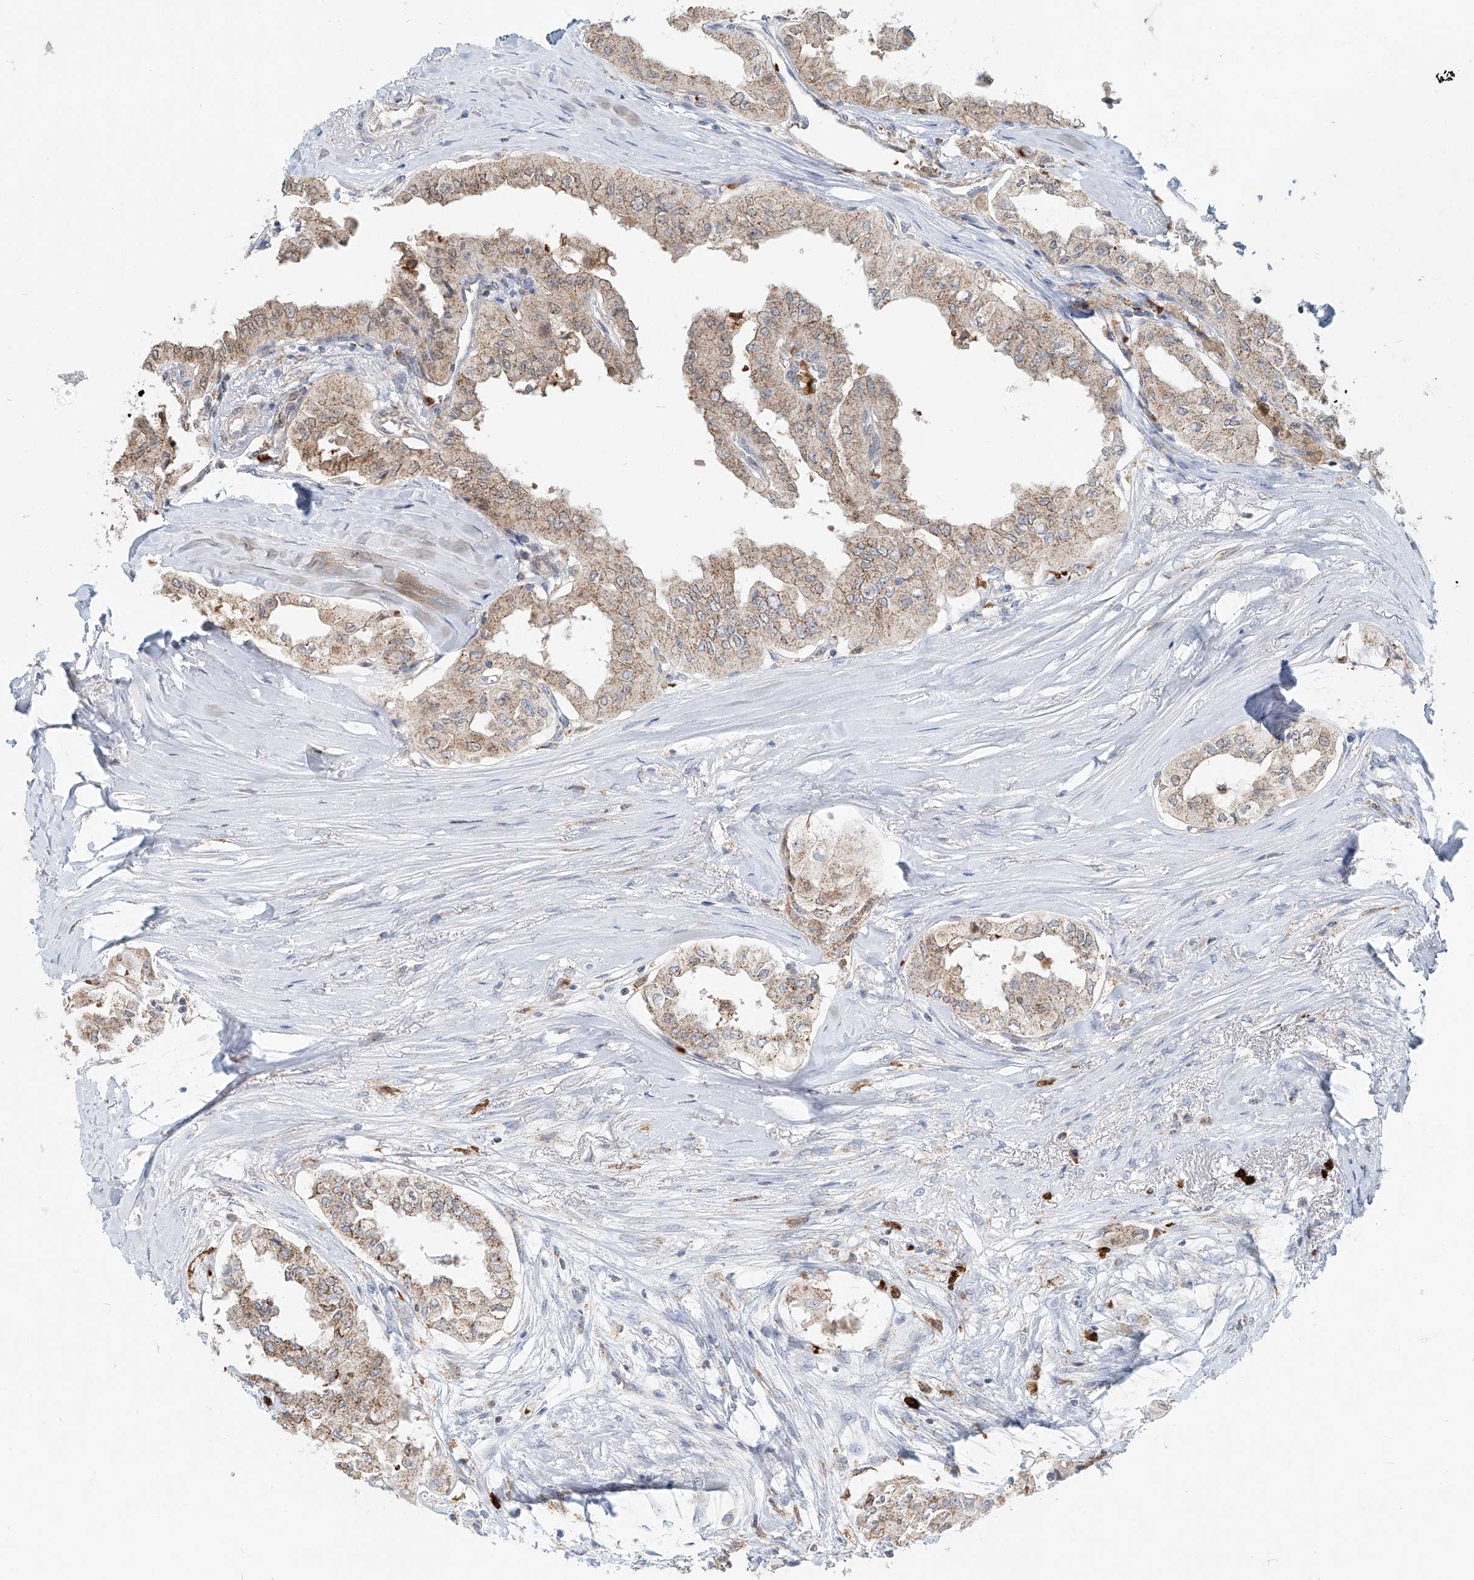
{"staining": {"intensity": "moderate", "quantity": ">75%", "location": "cytoplasmic/membranous"}, "tissue": "thyroid cancer", "cell_type": "Tumor cells", "image_type": "cancer", "snomed": [{"axis": "morphology", "description": "Papillary adenocarcinoma, NOS"}, {"axis": "topography", "description": "Thyroid gland"}], "caption": "Approximately >75% of tumor cells in human thyroid papillary adenocarcinoma reveal moderate cytoplasmic/membranous protein staining as visualized by brown immunohistochemical staining.", "gene": "PTPRA", "patient": {"sex": "female", "age": 59}}